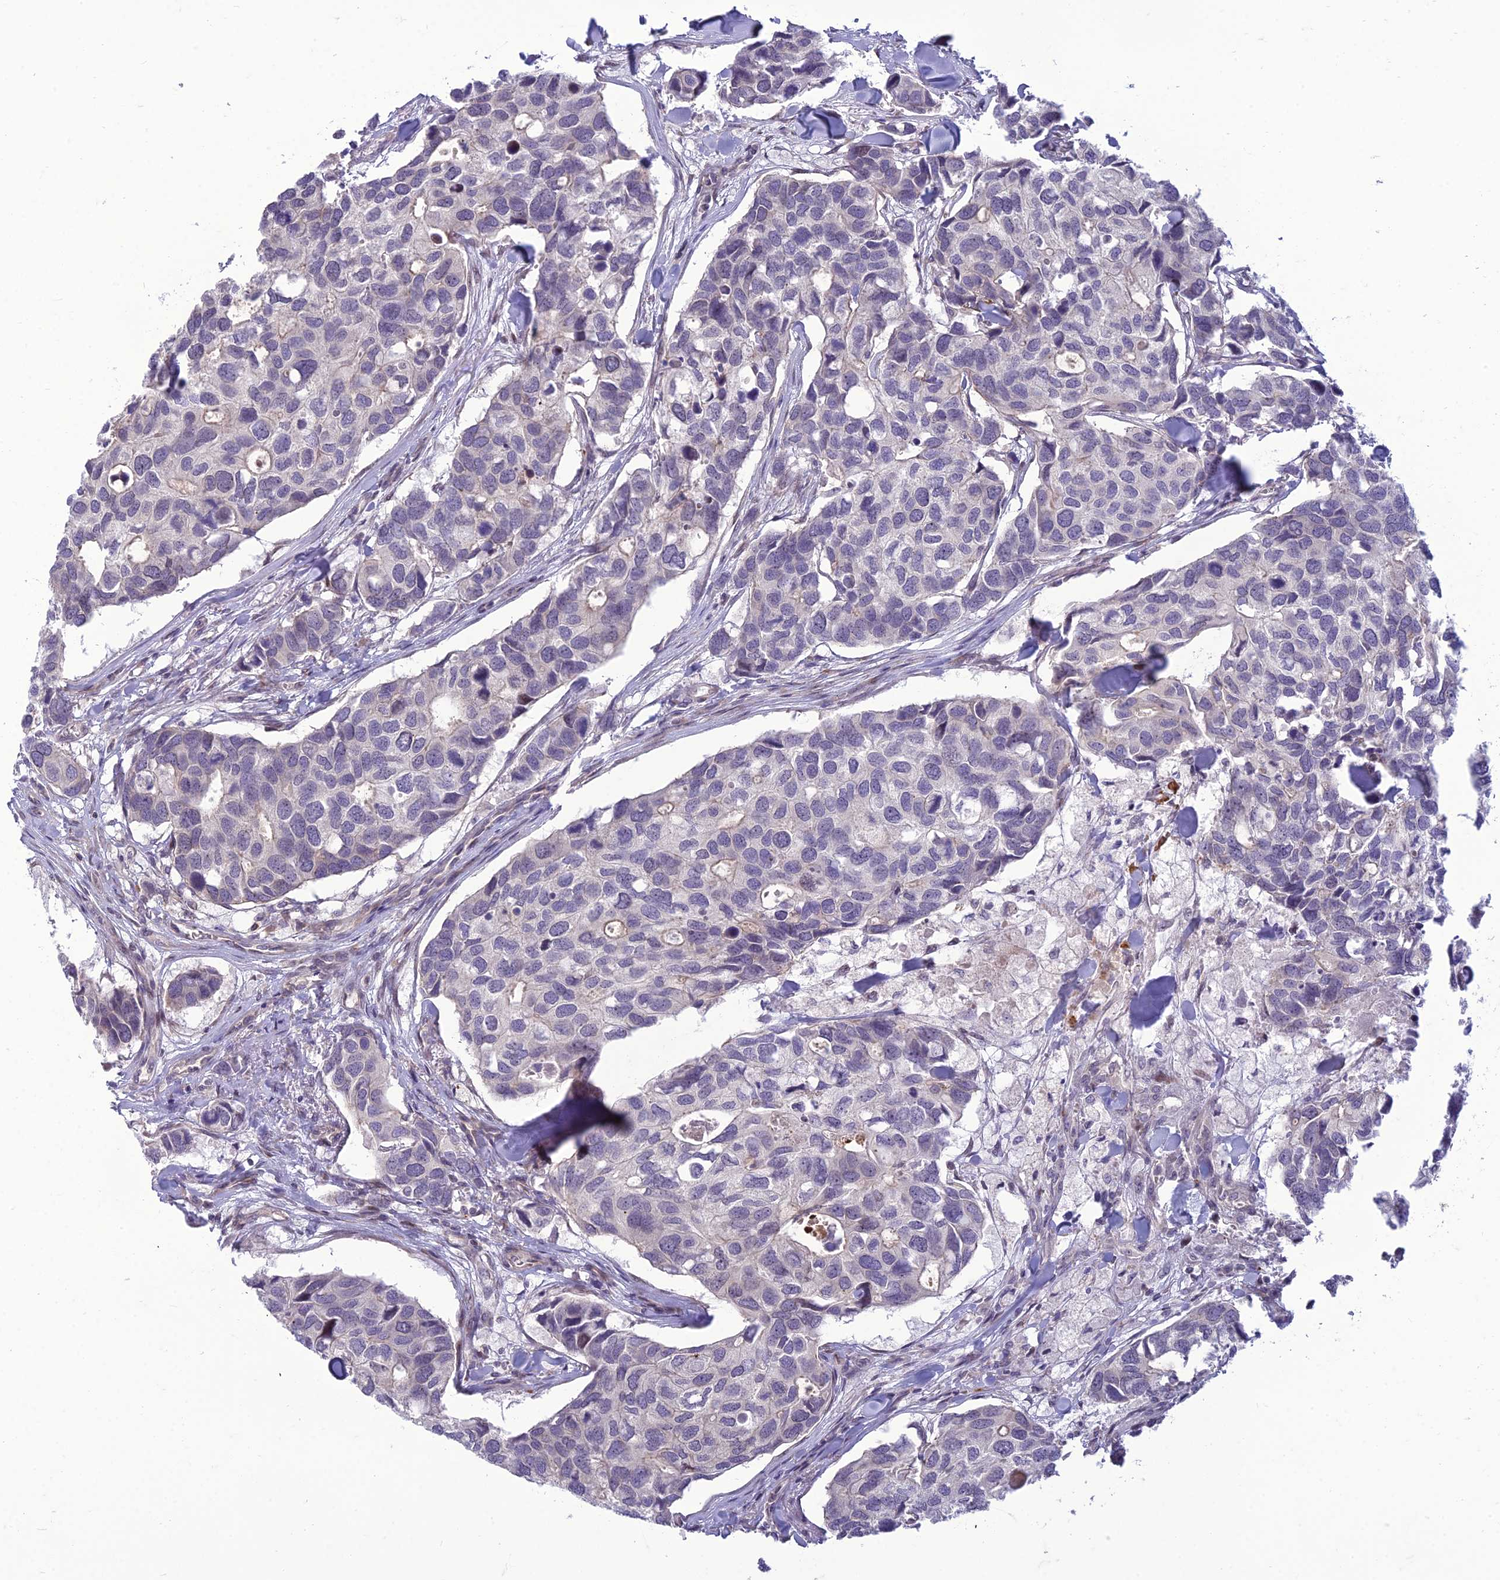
{"staining": {"intensity": "negative", "quantity": "none", "location": "none"}, "tissue": "breast cancer", "cell_type": "Tumor cells", "image_type": "cancer", "snomed": [{"axis": "morphology", "description": "Duct carcinoma"}, {"axis": "topography", "description": "Breast"}], "caption": "Breast intraductal carcinoma was stained to show a protein in brown. There is no significant expression in tumor cells.", "gene": "DTX2", "patient": {"sex": "female", "age": 83}}